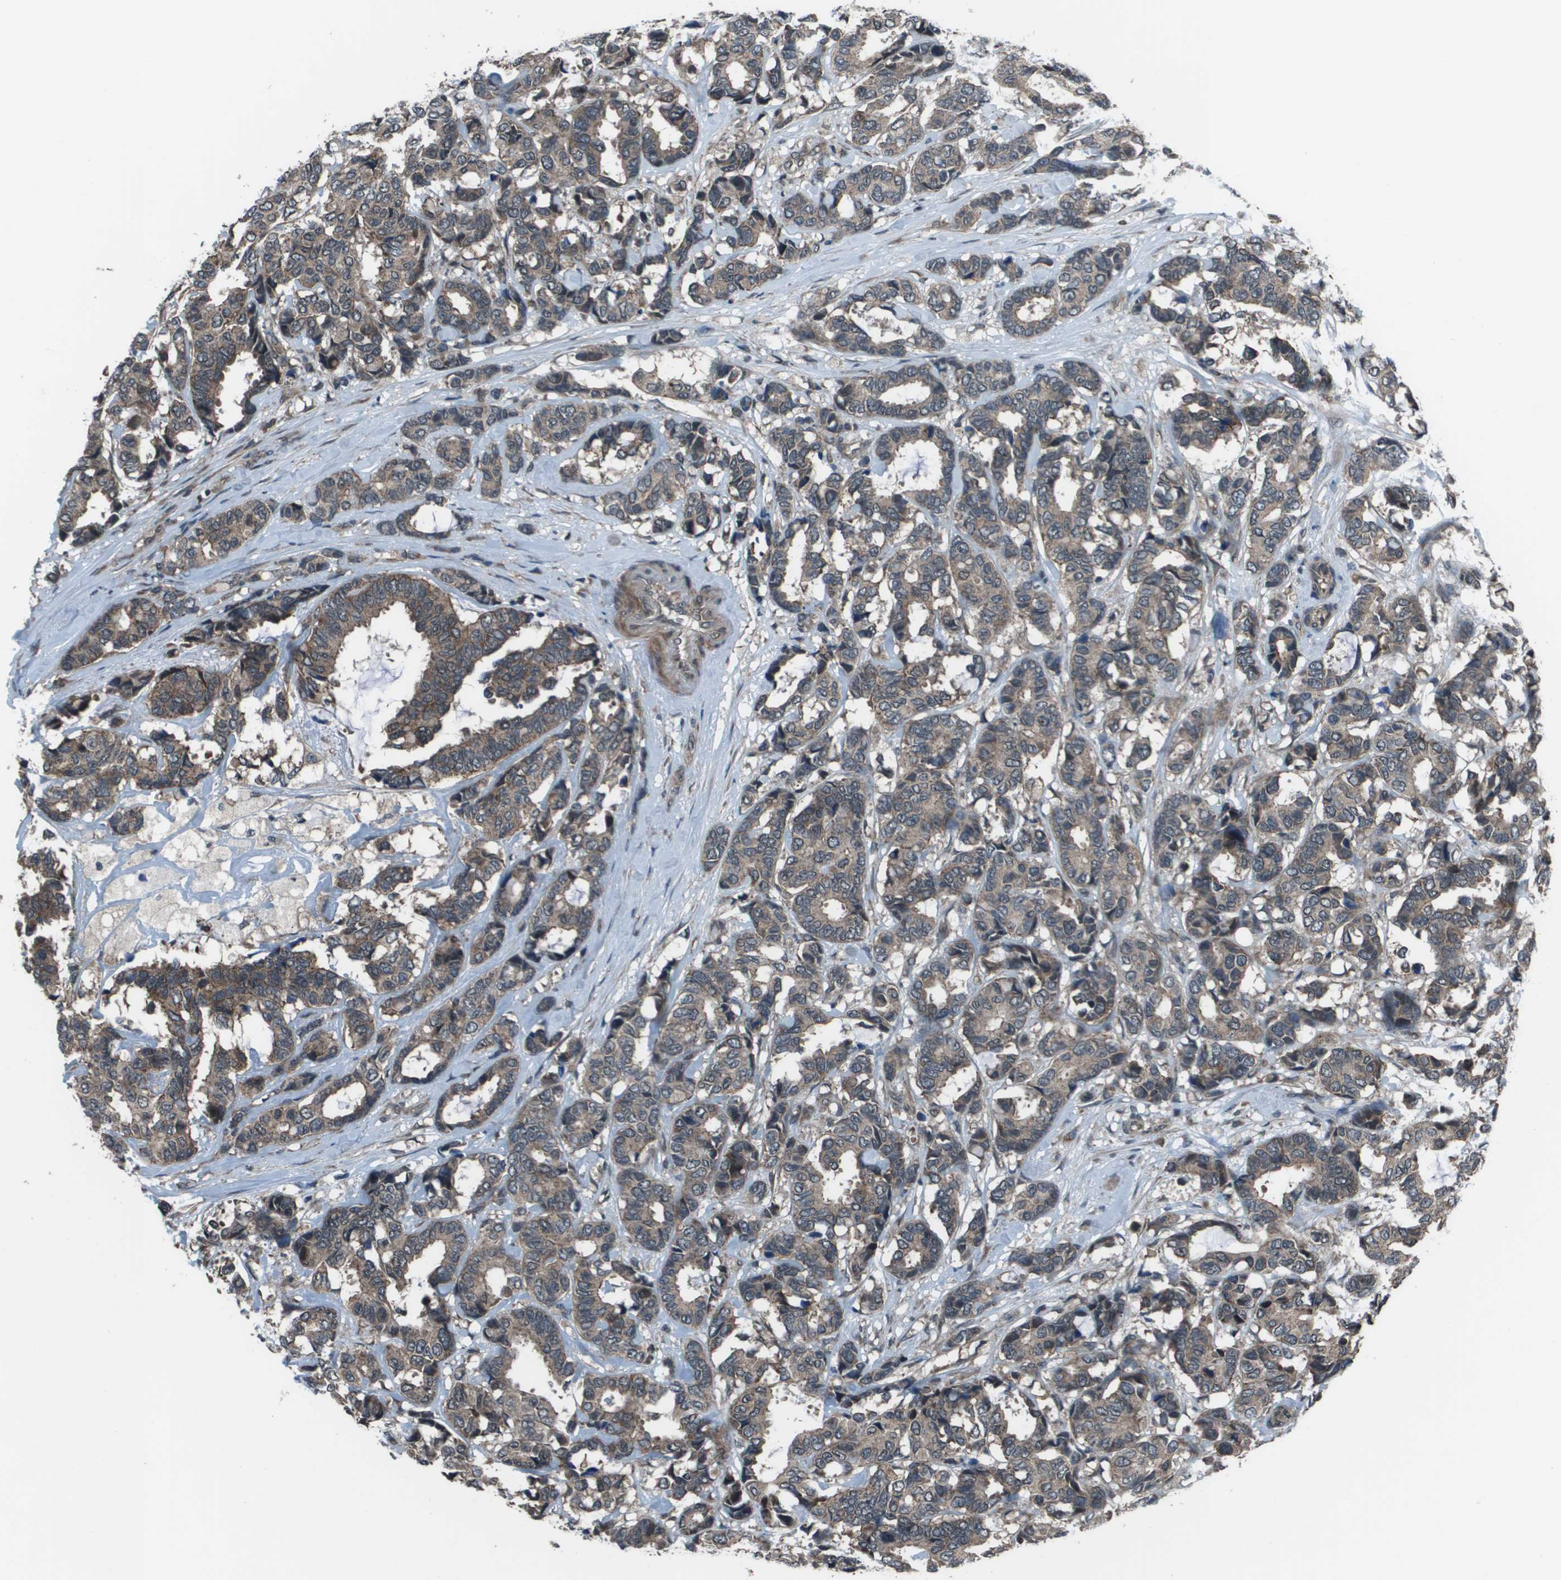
{"staining": {"intensity": "moderate", "quantity": ">75%", "location": "cytoplasmic/membranous"}, "tissue": "breast cancer", "cell_type": "Tumor cells", "image_type": "cancer", "snomed": [{"axis": "morphology", "description": "Duct carcinoma"}, {"axis": "topography", "description": "Breast"}], "caption": "Protein staining demonstrates moderate cytoplasmic/membranous positivity in about >75% of tumor cells in breast intraductal carcinoma.", "gene": "PPFIA1", "patient": {"sex": "female", "age": 87}}